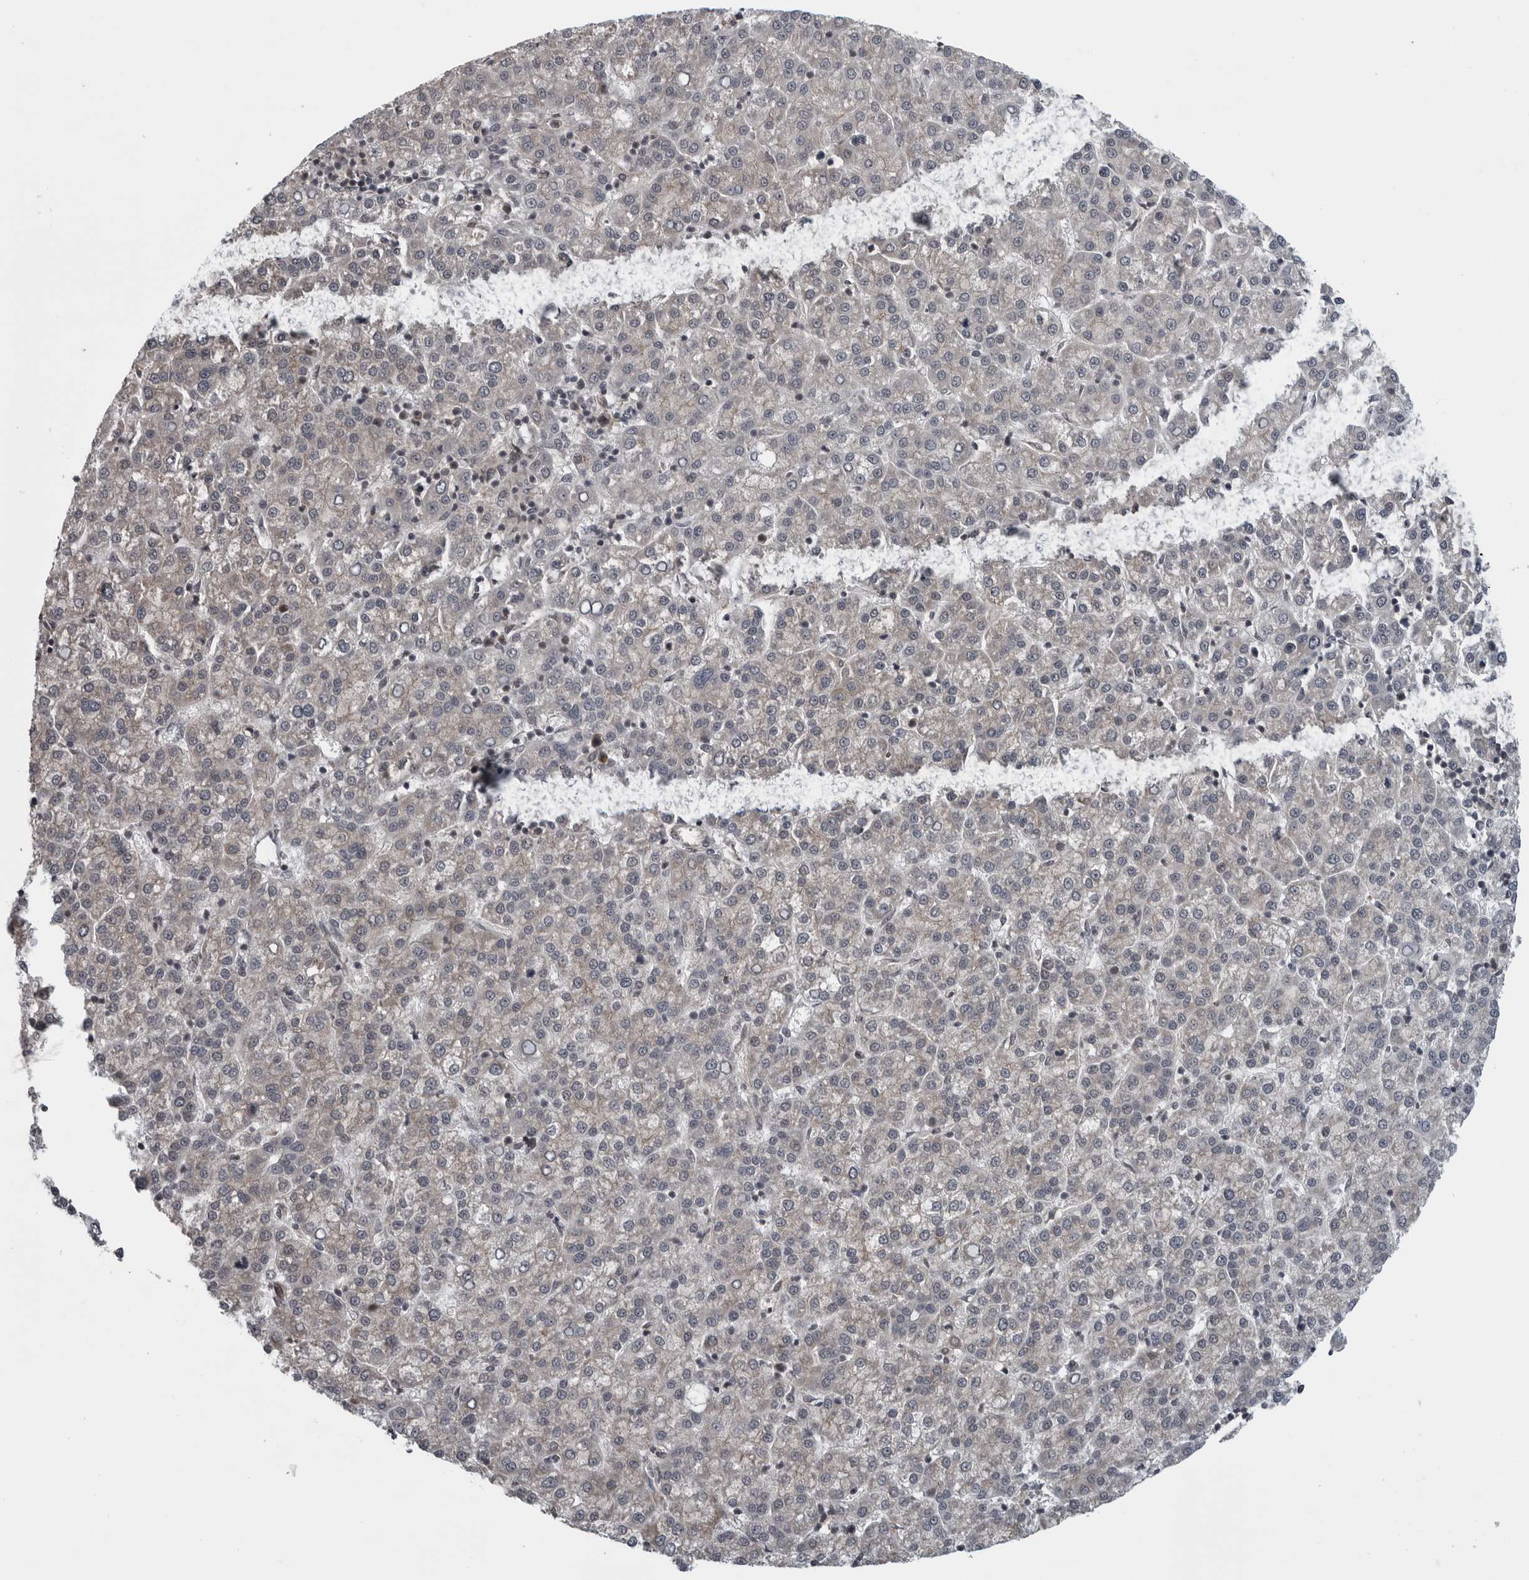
{"staining": {"intensity": "weak", "quantity": ">75%", "location": "cytoplasmic/membranous"}, "tissue": "liver cancer", "cell_type": "Tumor cells", "image_type": "cancer", "snomed": [{"axis": "morphology", "description": "Carcinoma, Hepatocellular, NOS"}, {"axis": "topography", "description": "Liver"}], "caption": "Immunohistochemical staining of liver cancer (hepatocellular carcinoma) displays low levels of weak cytoplasmic/membranous protein staining in approximately >75% of tumor cells. (DAB (3,3'-diaminobenzidine) IHC, brown staining for protein, blue staining for nuclei).", "gene": "FAAP100", "patient": {"sex": "female", "age": 58}}